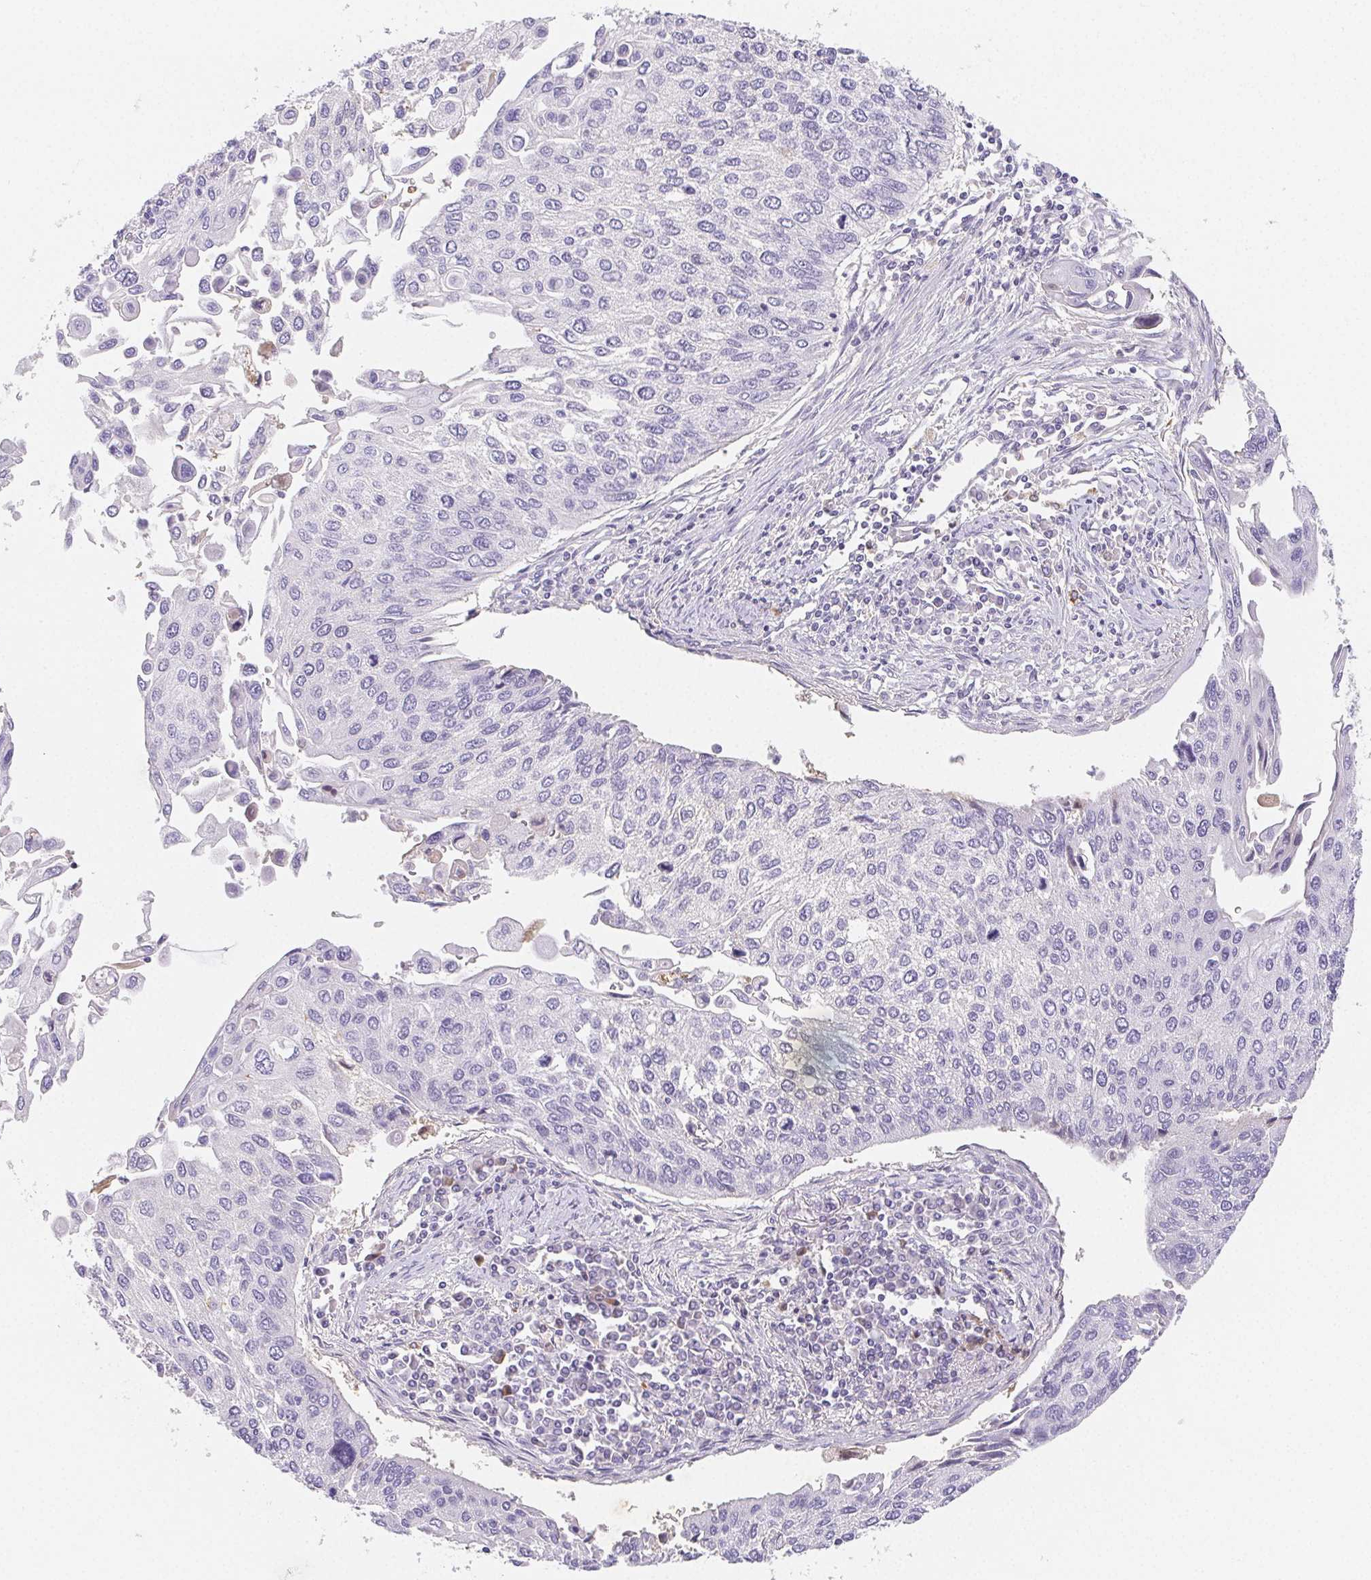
{"staining": {"intensity": "negative", "quantity": "none", "location": "none"}, "tissue": "lung cancer", "cell_type": "Tumor cells", "image_type": "cancer", "snomed": [{"axis": "morphology", "description": "Squamous cell carcinoma, NOS"}, {"axis": "morphology", "description": "Squamous cell carcinoma, metastatic, NOS"}, {"axis": "topography", "description": "Lung"}], "caption": "The histopathology image reveals no staining of tumor cells in metastatic squamous cell carcinoma (lung).", "gene": "ITIH2", "patient": {"sex": "male", "age": 63}}